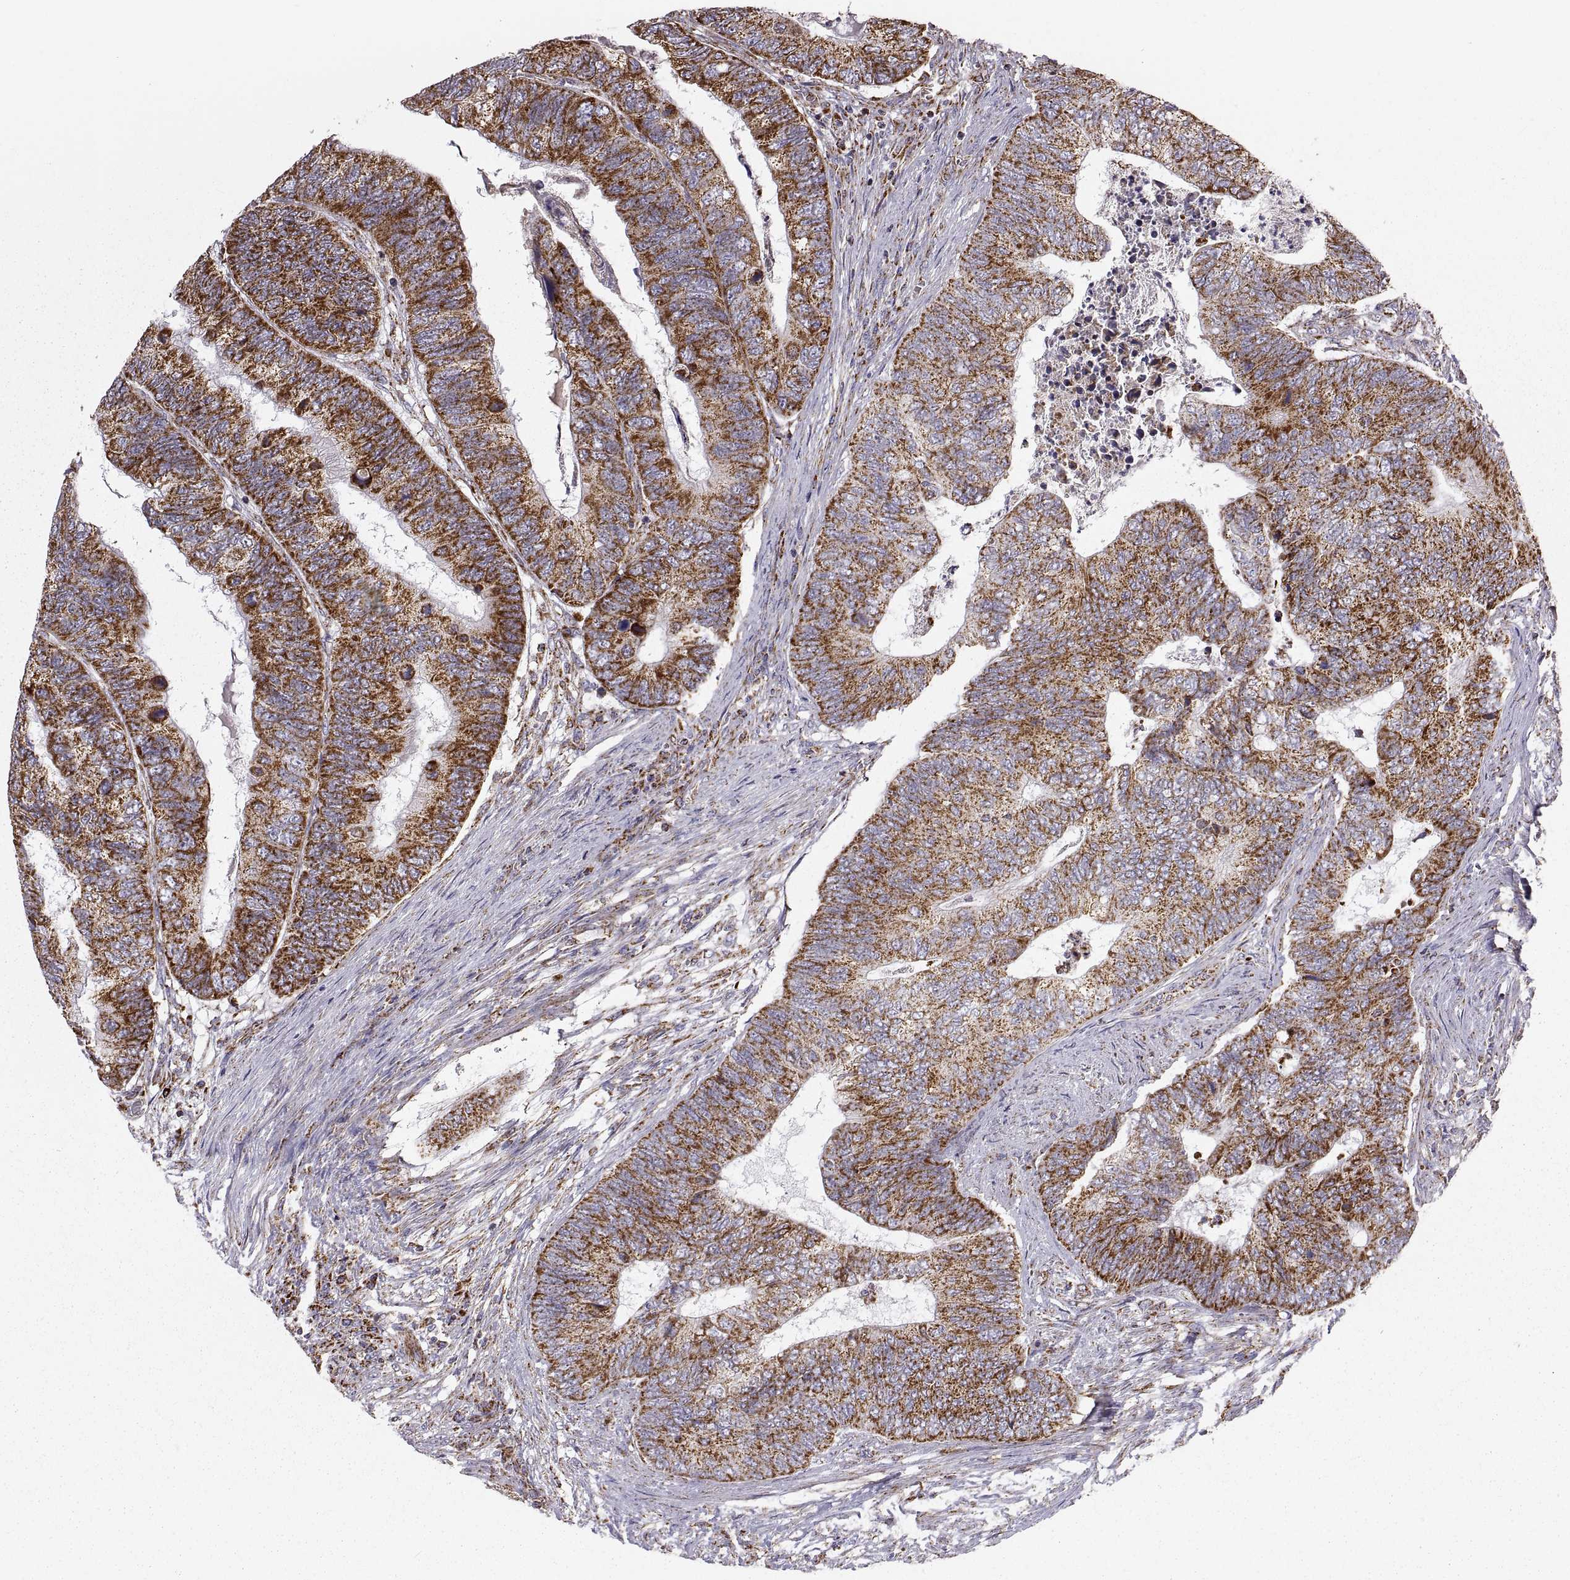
{"staining": {"intensity": "strong", "quantity": ">75%", "location": "cytoplasmic/membranous"}, "tissue": "colorectal cancer", "cell_type": "Tumor cells", "image_type": "cancer", "snomed": [{"axis": "morphology", "description": "Adenocarcinoma, NOS"}, {"axis": "topography", "description": "Colon"}], "caption": "Tumor cells exhibit high levels of strong cytoplasmic/membranous staining in approximately >75% of cells in colorectal adenocarcinoma. (brown staining indicates protein expression, while blue staining denotes nuclei).", "gene": "ARSD", "patient": {"sex": "female", "age": 67}}